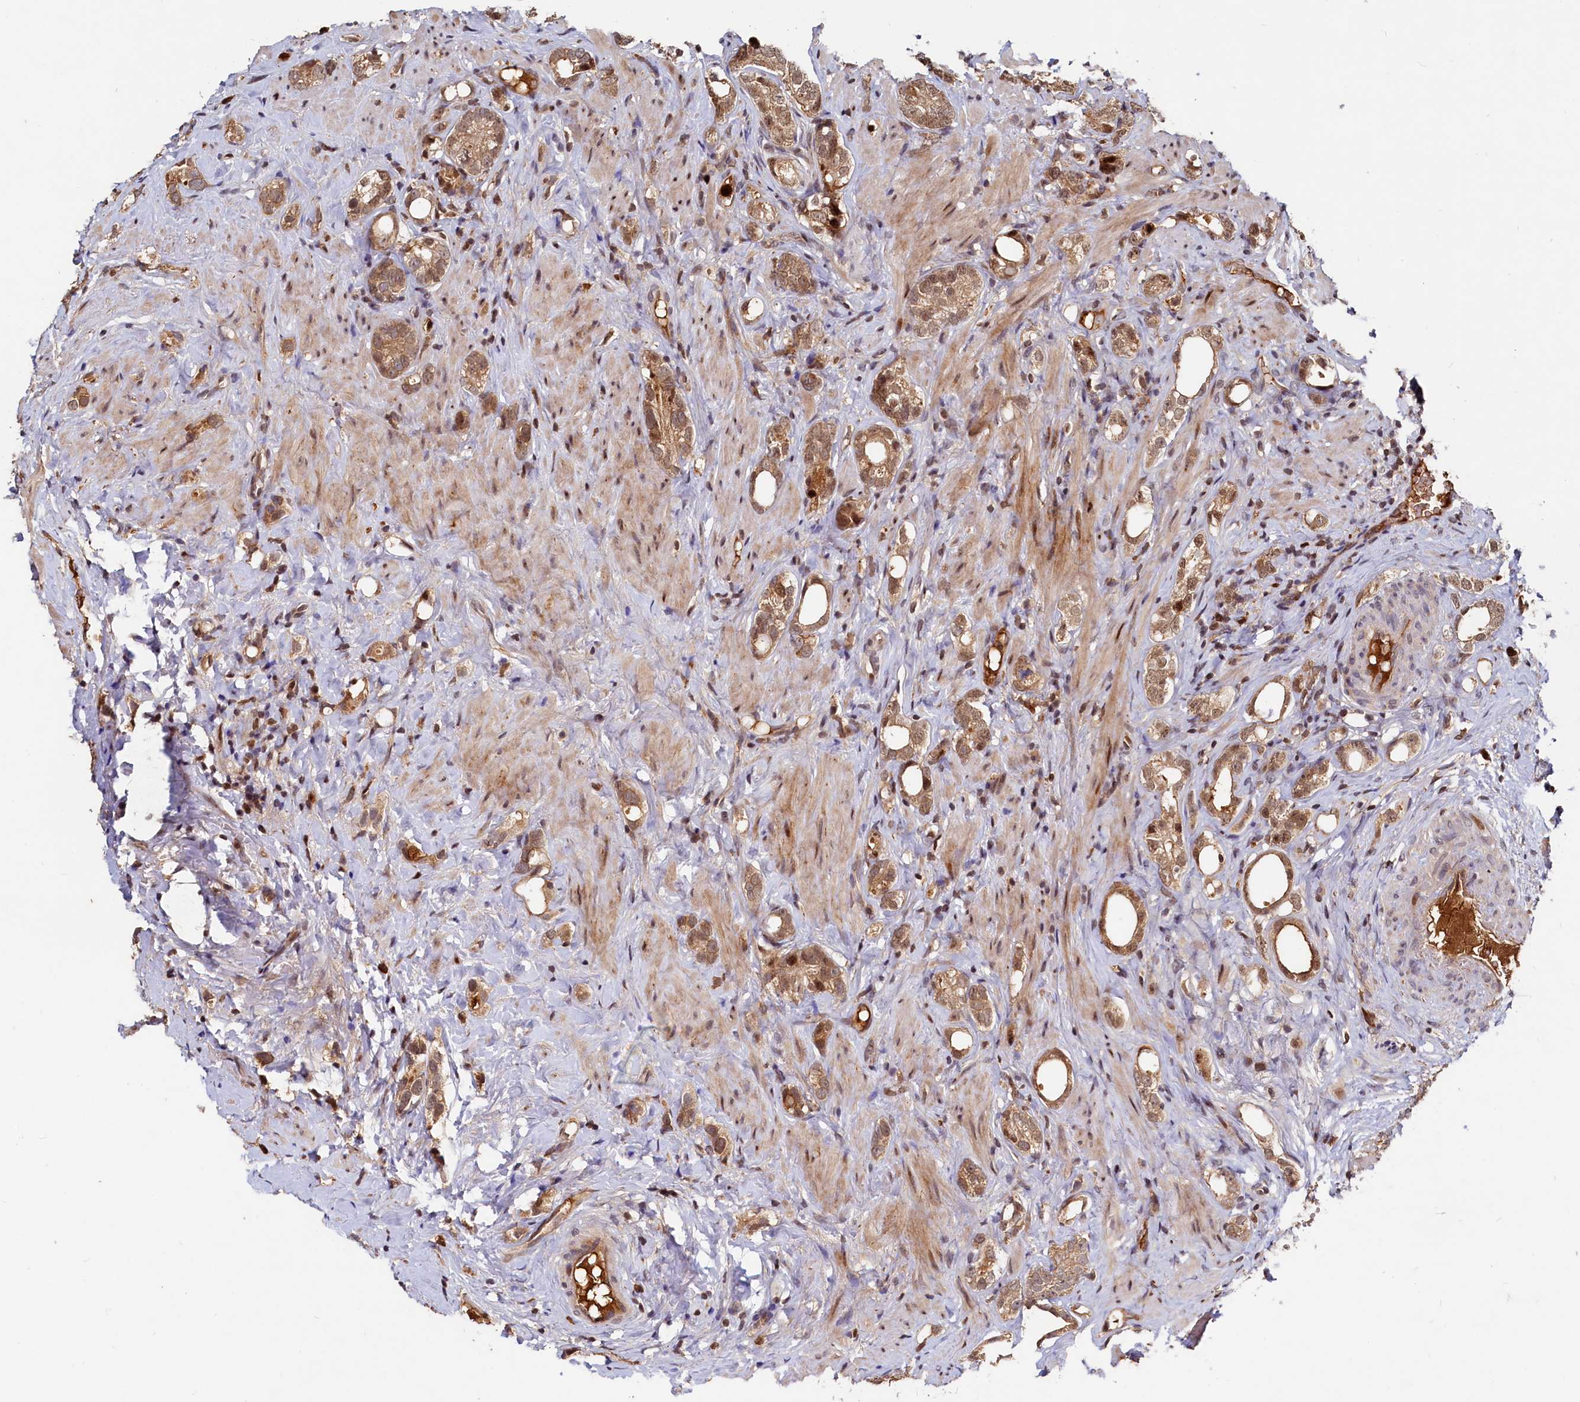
{"staining": {"intensity": "moderate", "quantity": ">75%", "location": "cytoplasmic/membranous,nuclear"}, "tissue": "prostate cancer", "cell_type": "Tumor cells", "image_type": "cancer", "snomed": [{"axis": "morphology", "description": "Adenocarcinoma, High grade"}, {"axis": "topography", "description": "Prostate"}], "caption": "Immunohistochemistry of human prostate high-grade adenocarcinoma exhibits medium levels of moderate cytoplasmic/membranous and nuclear expression in about >75% of tumor cells. Nuclei are stained in blue.", "gene": "TRAPPC4", "patient": {"sex": "male", "age": 63}}